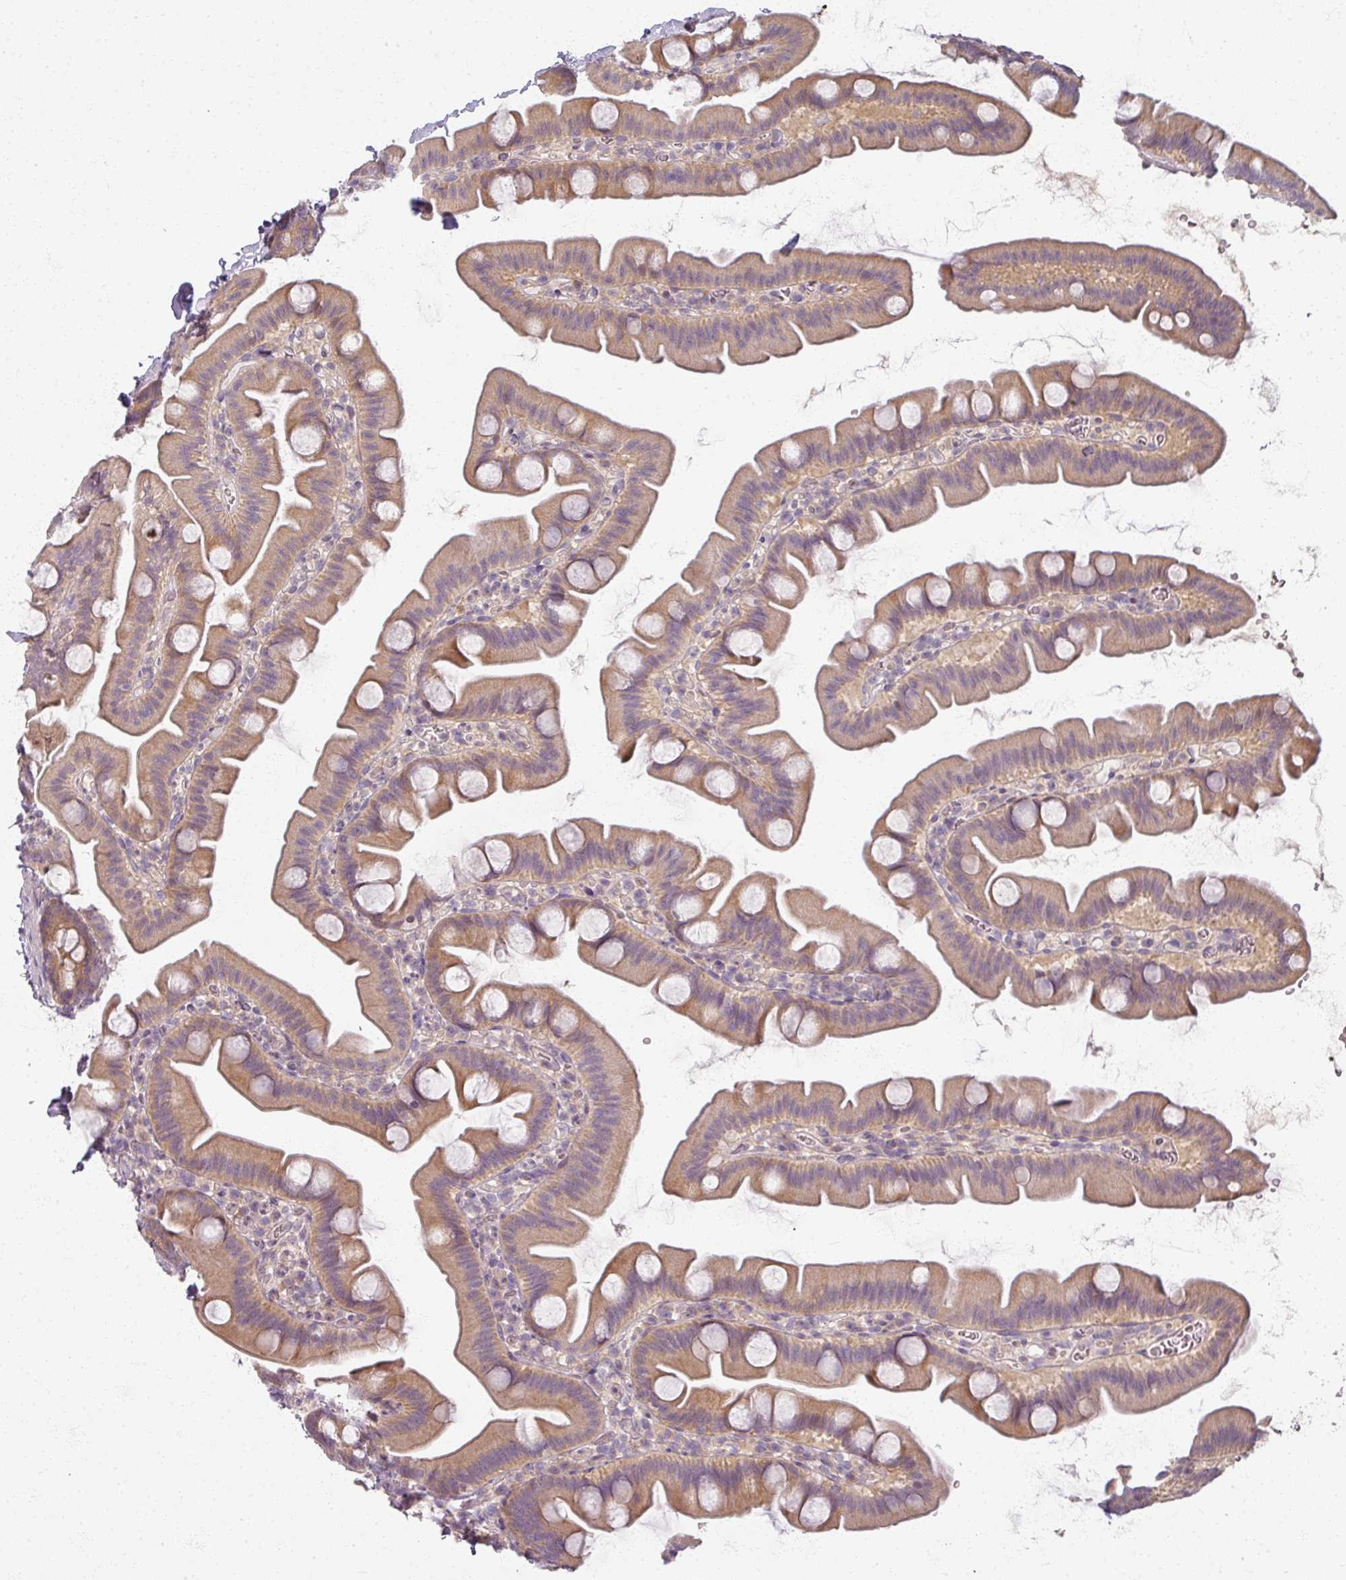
{"staining": {"intensity": "moderate", "quantity": ">75%", "location": "cytoplasmic/membranous"}, "tissue": "small intestine", "cell_type": "Glandular cells", "image_type": "normal", "snomed": [{"axis": "morphology", "description": "Normal tissue, NOS"}, {"axis": "topography", "description": "Small intestine"}], "caption": "Brown immunohistochemical staining in benign human small intestine shows moderate cytoplasmic/membranous positivity in about >75% of glandular cells.", "gene": "MYMK", "patient": {"sex": "female", "age": 68}}